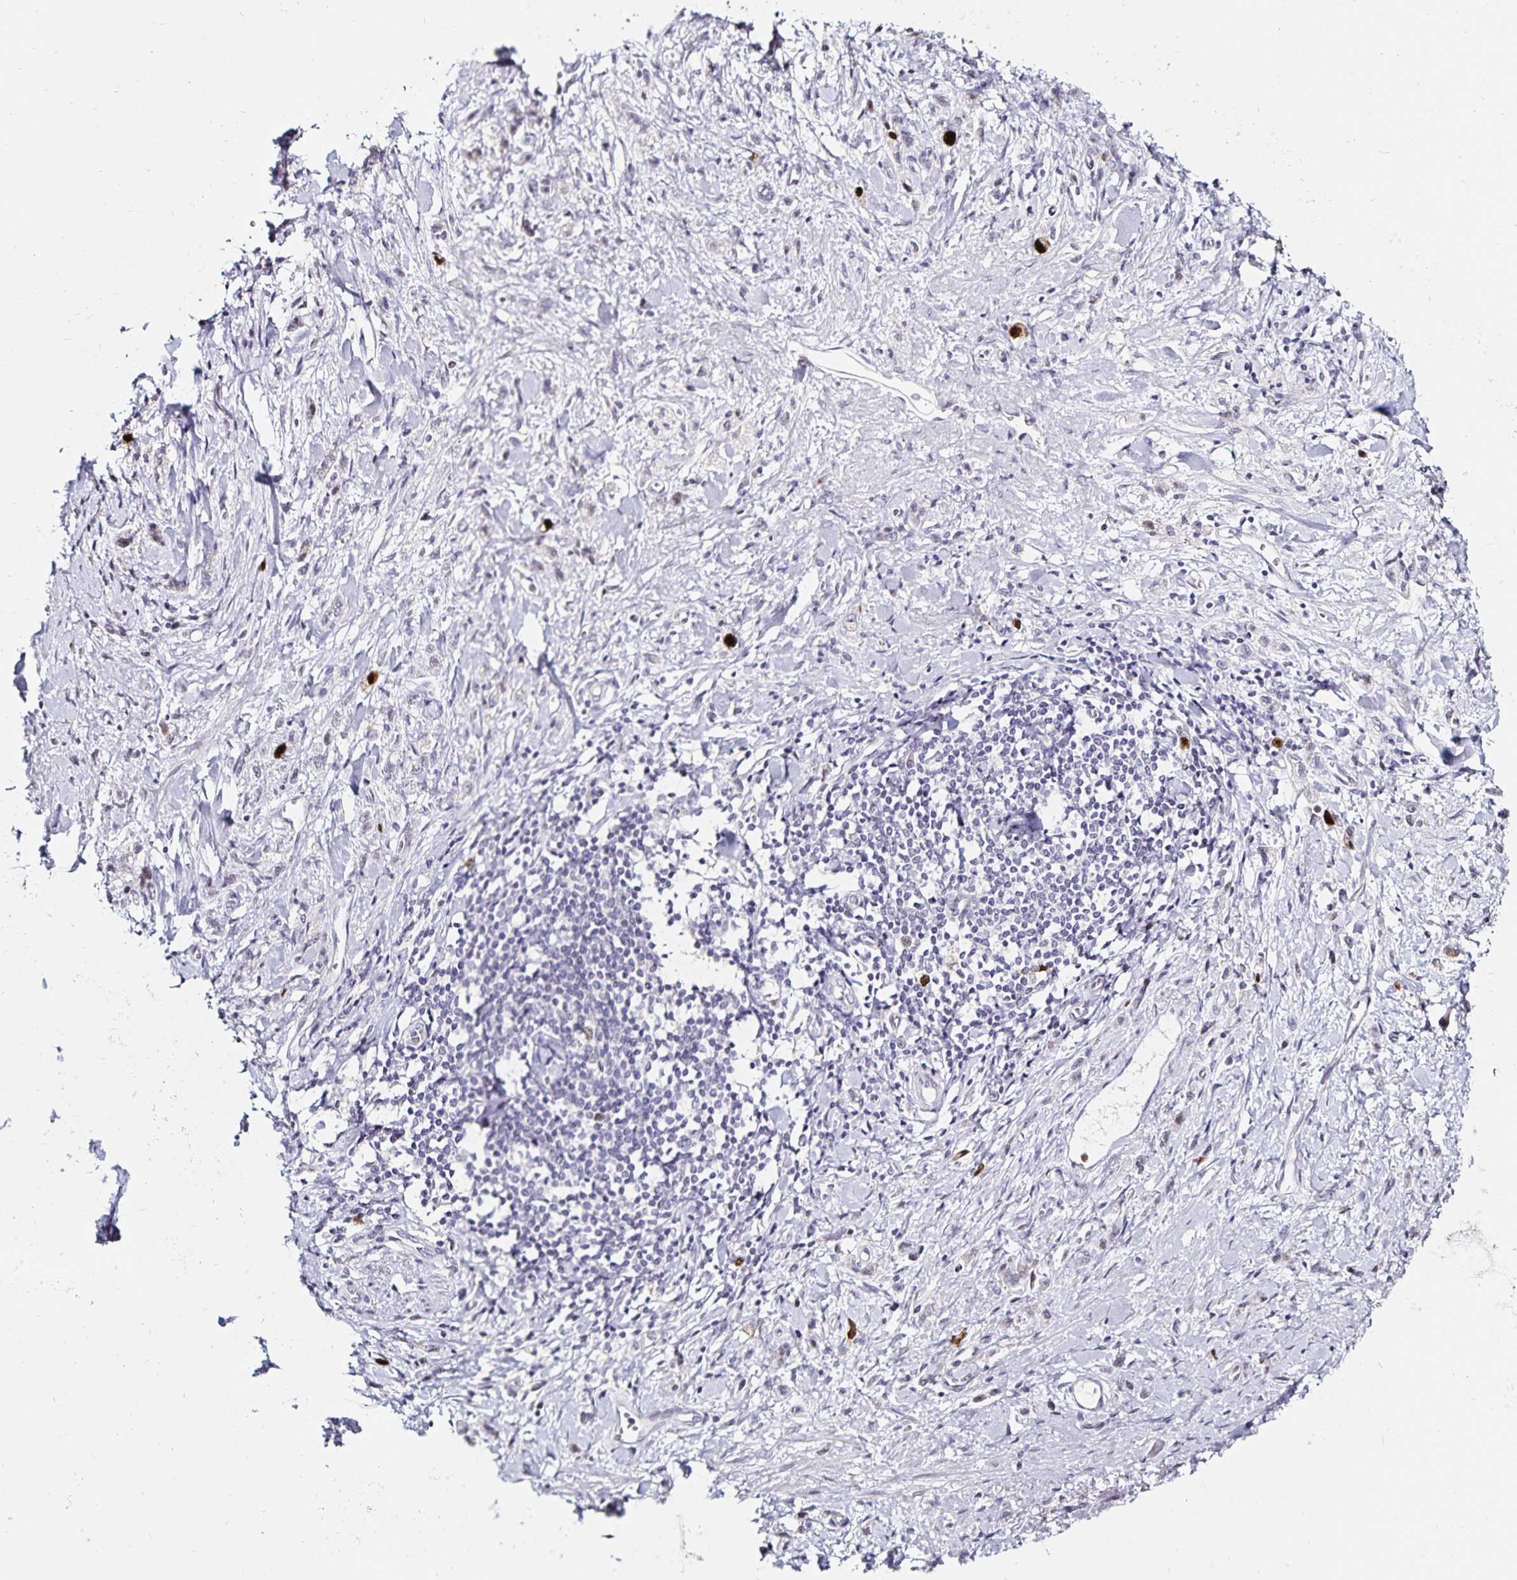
{"staining": {"intensity": "strong", "quantity": "<25%", "location": "nuclear"}, "tissue": "stomach cancer", "cell_type": "Tumor cells", "image_type": "cancer", "snomed": [{"axis": "morphology", "description": "Adenocarcinoma, NOS"}, {"axis": "topography", "description": "Stomach"}], "caption": "Tumor cells demonstrate strong nuclear expression in about <25% of cells in stomach cancer (adenocarcinoma). The staining is performed using DAB brown chromogen to label protein expression. The nuclei are counter-stained blue using hematoxylin.", "gene": "ANLN", "patient": {"sex": "male", "age": 77}}